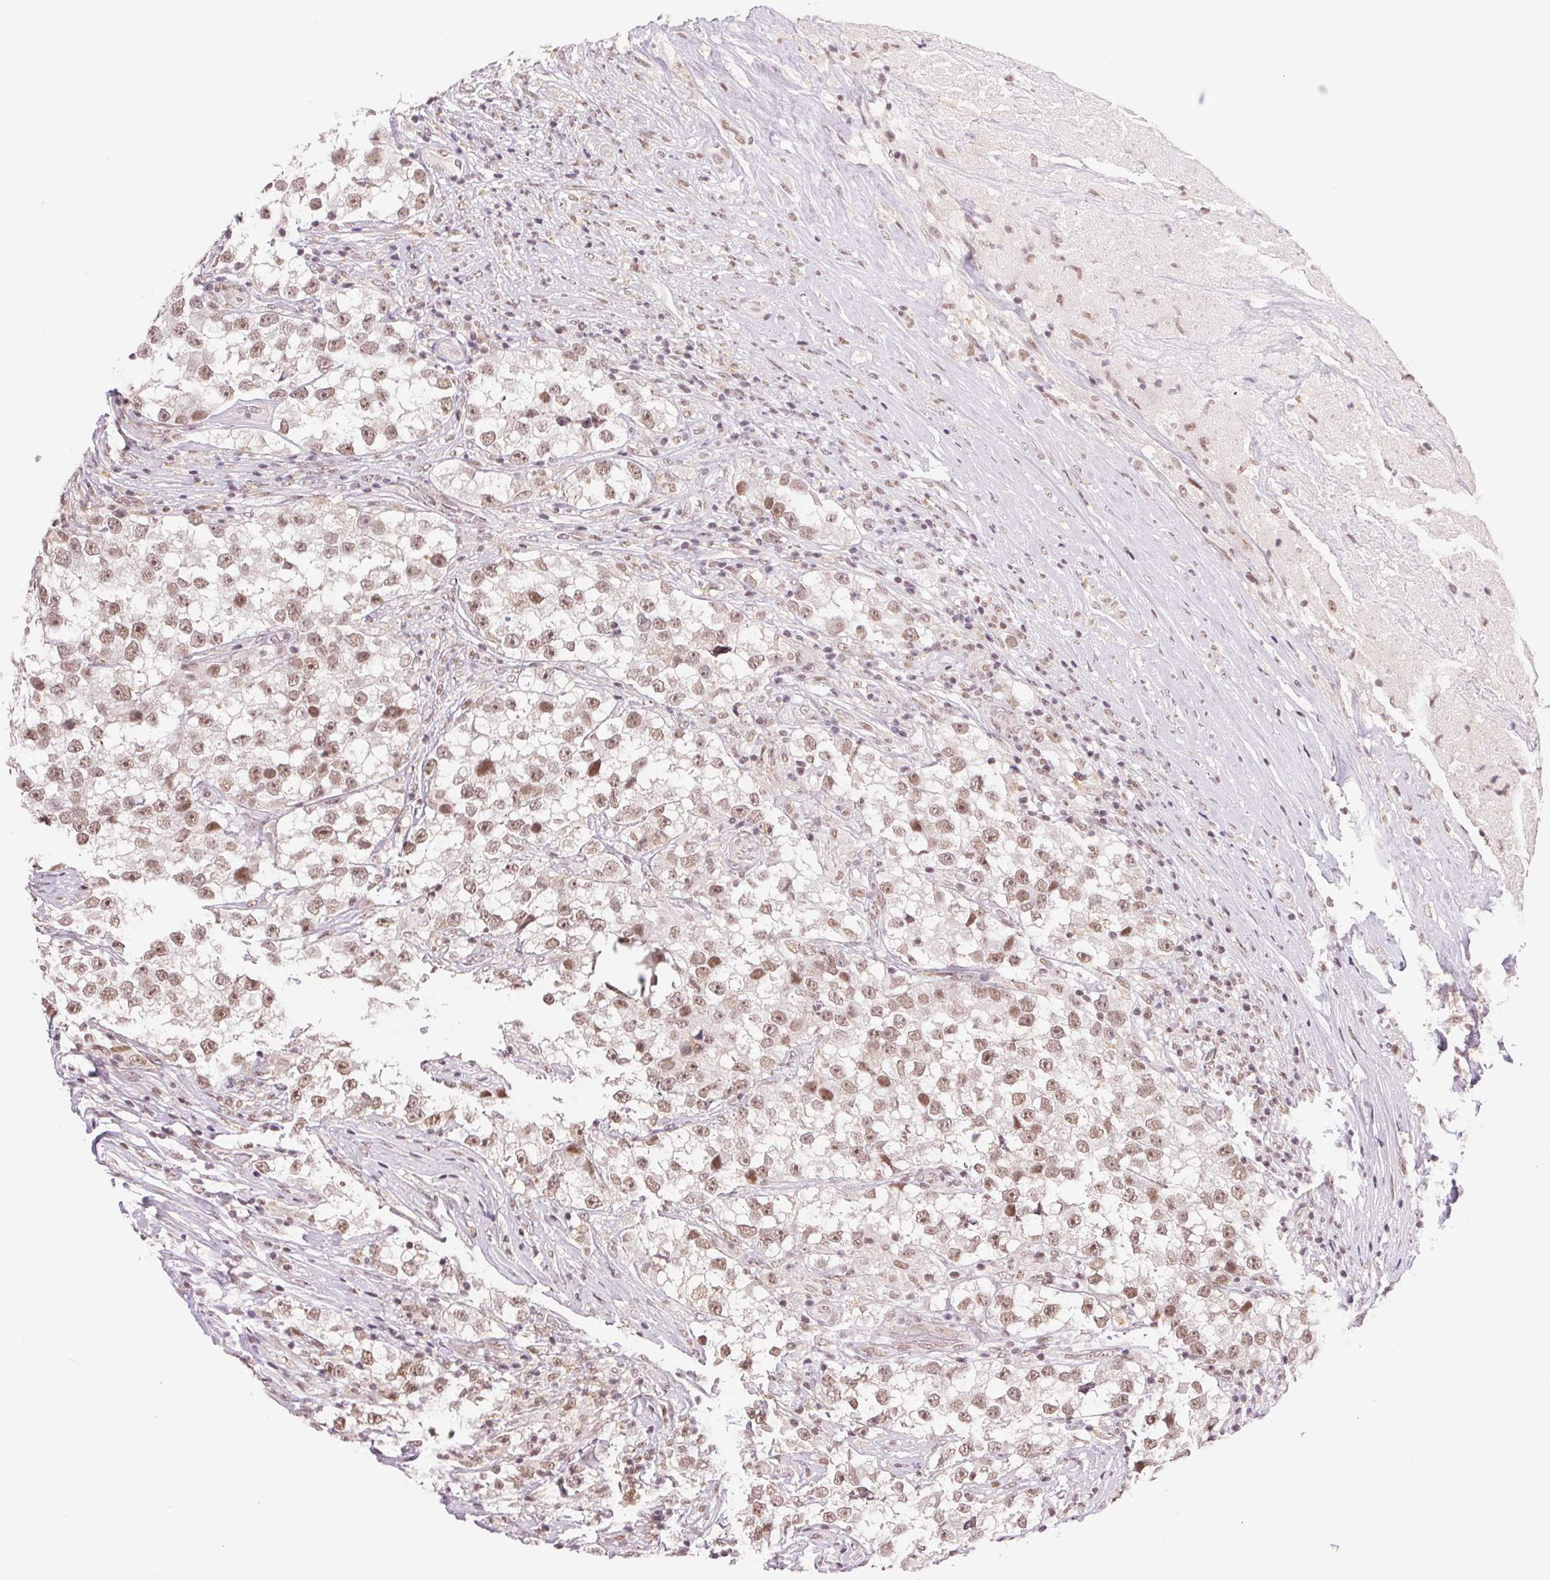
{"staining": {"intensity": "moderate", "quantity": ">75%", "location": "nuclear"}, "tissue": "testis cancer", "cell_type": "Tumor cells", "image_type": "cancer", "snomed": [{"axis": "morphology", "description": "Seminoma, NOS"}, {"axis": "topography", "description": "Testis"}], "caption": "Testis cancer (seminoma) stained with a protein marker displays moderate staining in tumor cells.", "gene": "PRPF18", "patient": {"sex": "male", "age": 46}}